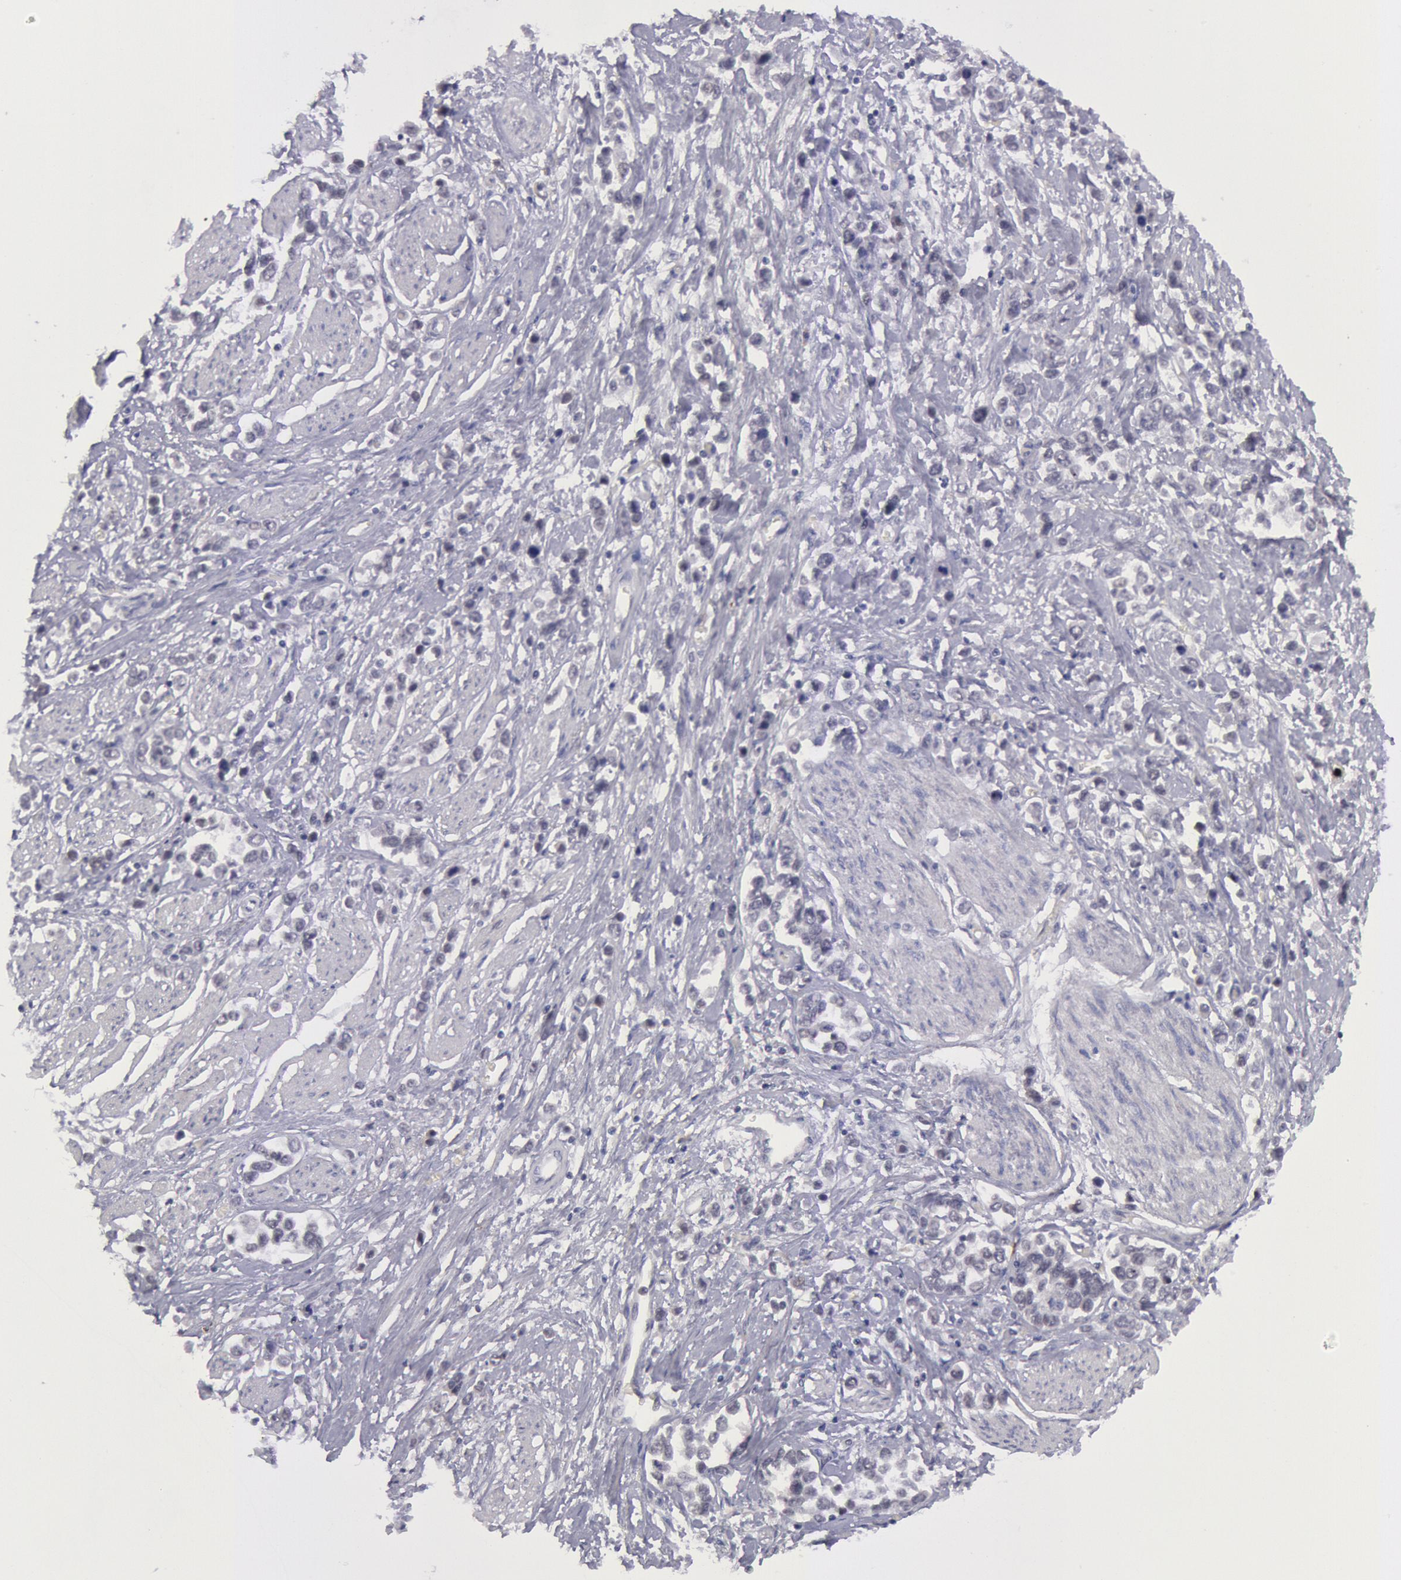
{"staining": {"intensity": "negative", "quantity": "none", "location": "none"}, "tissue": "stomach cancer", "cell_type": "Tumor cells", "image_type": "cancer", "snomed": [{"axis": "morphology", "description": "Adenocarcinoma, NOS"}, {"axis": "topography", "description": "Stomach, upper"}], "caption": "Immunohistochemistry image of neoplastic tissue: adenocarcinoma (stomach) stained with DAB (3,3'-diaminobenzidine) reveals no significant protein staining in tumor cells.", "gene": "KDM6A", "patient": {"sex": "male", "age": 76}}